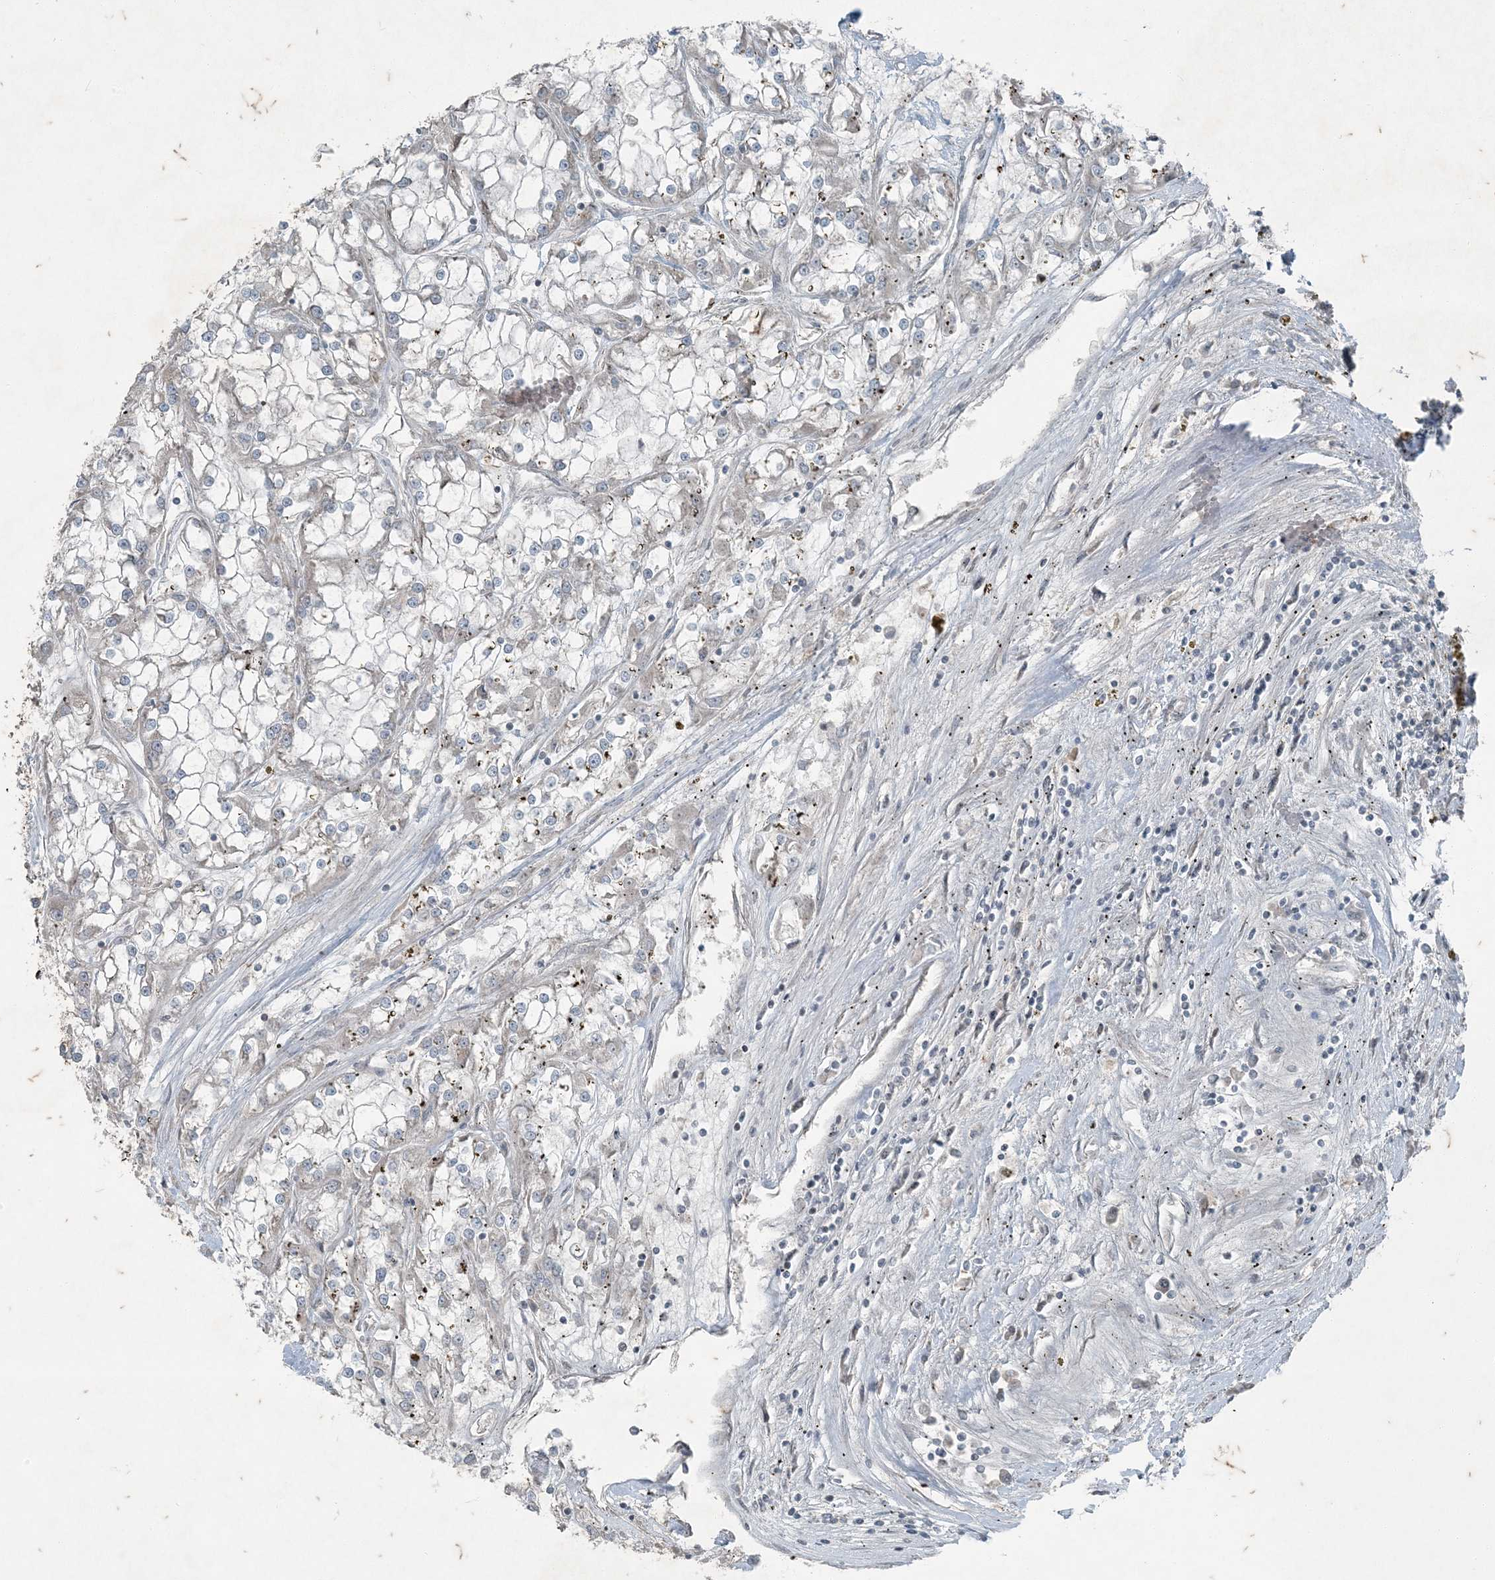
{"staining": {"intensity": "negative", "quantity": "none", "location": "none"}, "tissue": "renal cancer", "cell_type": "Tumor cells", "image_type": "cancer", "snomed": [{"axis": "morphology", "description": "Adenocarcinoma, NOS"}, {"axis": "topography", "description": "Kidney"}], "caption": "Human renal adenocarcinoma stained for a protein using immunohistochemistry (IHC) shows no positivity in tumor cells.", "gene": "PC", "patient": {"sex": "female", "age": 52}}